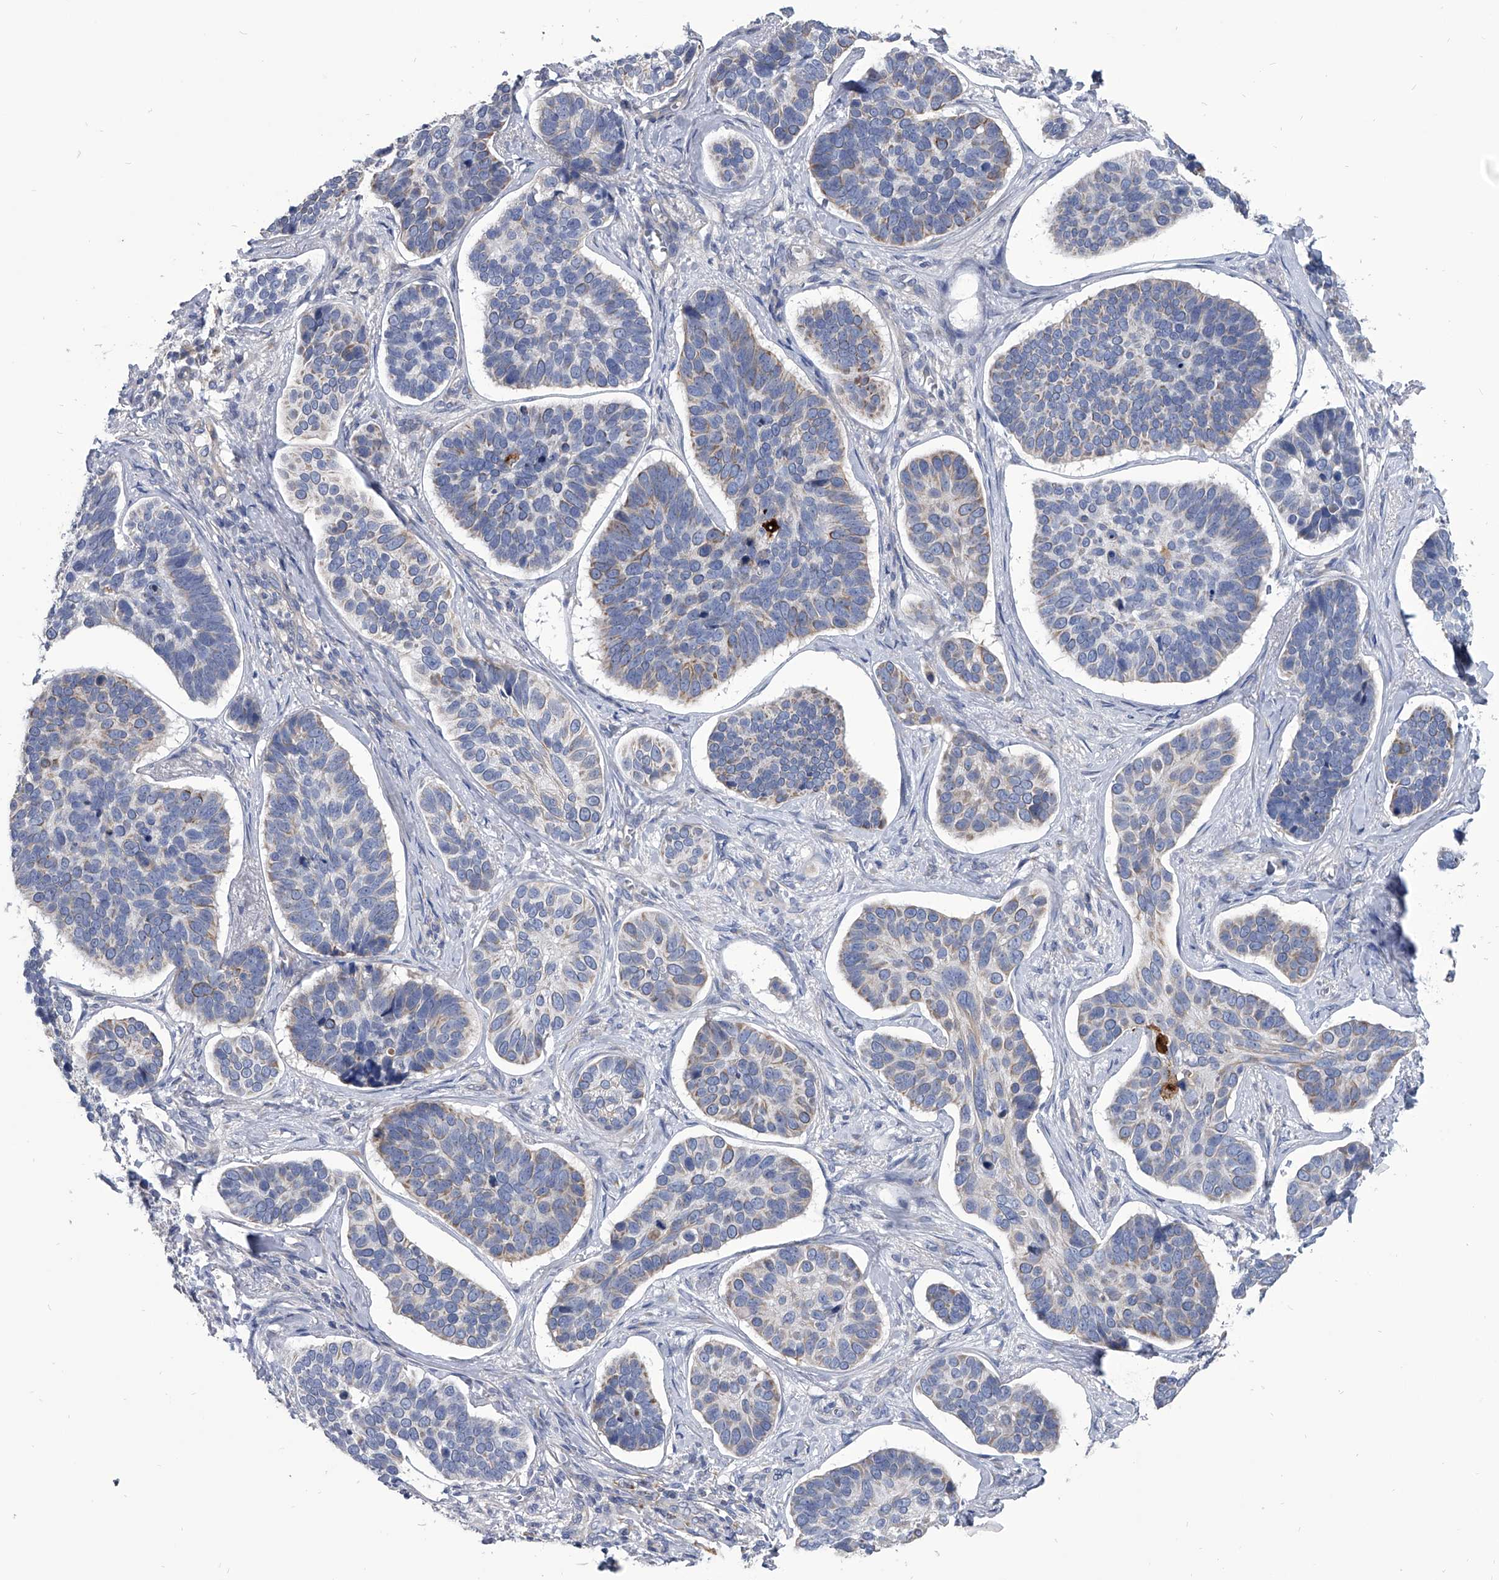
{"staining": {"intensity": "weak", "quantity": "25%-75%", "location": "cytoplasmic/membranous"}, "tissue": "skin cancer", "cell_type": "Tumor cells", "image_type": "cancer", "snomed": [{"axis": "morphology", "description": "Basal cell carcinoma"}, {"axis": "topography", "description": "Skin"}], "caption": "Immunohistochemistry photomicrograph of skin cancer stained for a protein (brown), which demonstrates low levels of weak cytoplasmic/membranous staining in about 25%-75% of tumor cells.", "gene": "SPP1", "patient": {"sex": "male", "age": 62}}